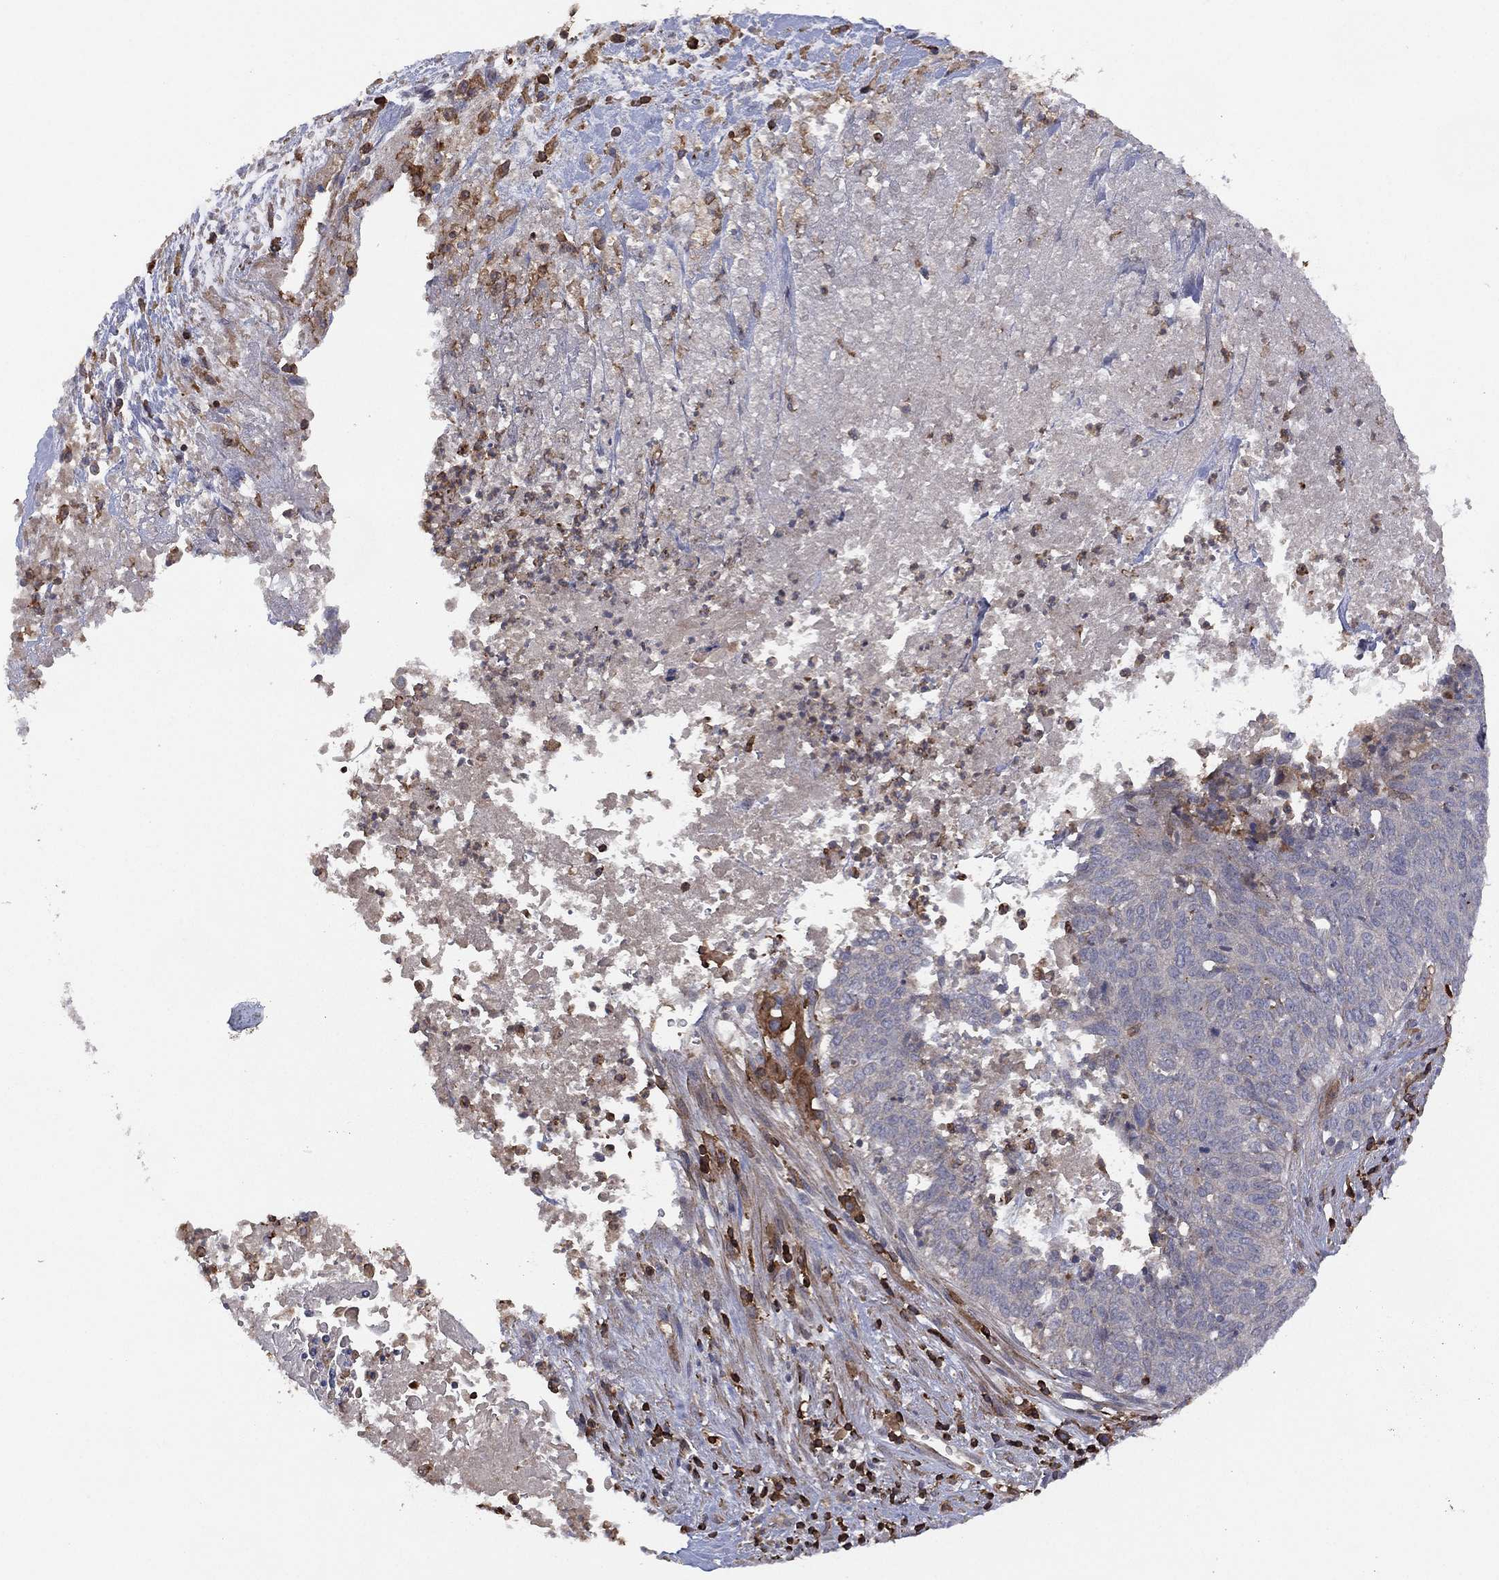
{"staining": {"intensity": "negative", "quantity": "none", "location": "none"}, "tissue": "lung cancer", "cell_type": "Tumor cells", "image_type": "cancer", "snomed": [{"axis": "morphology", "description": "Squamous cell carcinoma, NOS"}, {"axis": "topography", "description": "Lung"}], "caption": "Immunohistochemistry (IHC) micrograph of human lung cancer stained for a protein (brown), which exhibits no positivity in tumor cells.", "gene": "DOCK8", "patient": {"sex": "male", "age": 64}}